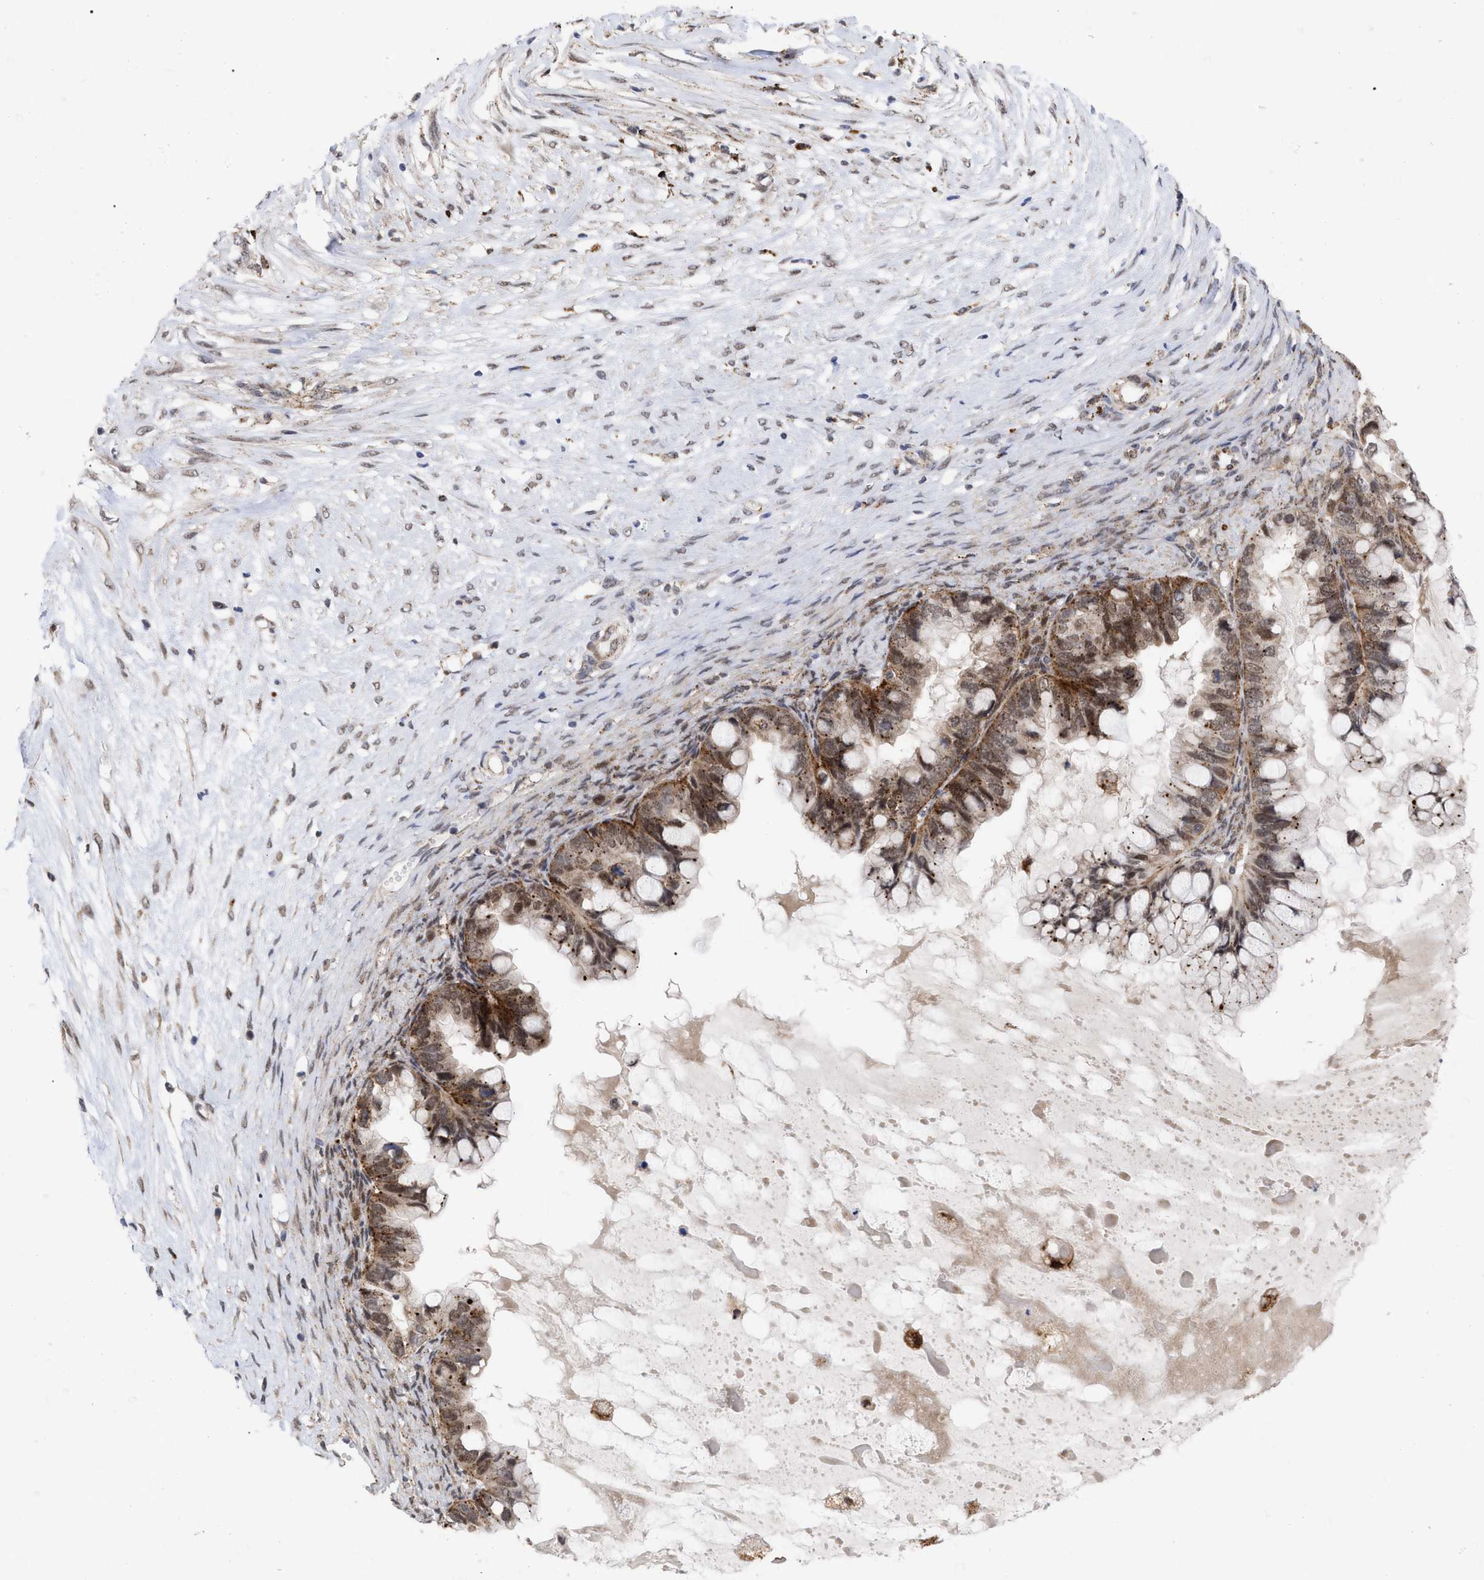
{"staining": {"intensity": "moderate", "quantity": ">75%", "location": "cytoplasmic/membranous,nuclear"}, "tissue": "ovarian cancer", "cell_type": "Tumor cells", "image_type": "cancer", "snomed": [{"axis": "morphology", "description": "Cystadenocarcinoma, mucinous, NOS"}, {"axis": "topography", "description": "Ovary"}], "caption": "Tumor cells display medium levels of moderate cytoplasmic/membranous and nuclear staining in approximately >75% of cells in human ovarian cancer. The protein is shown in brown color, while the nuclei are stained blue.", "gene": "UPF1", "patient": {"sex": "female", "age": 80}}